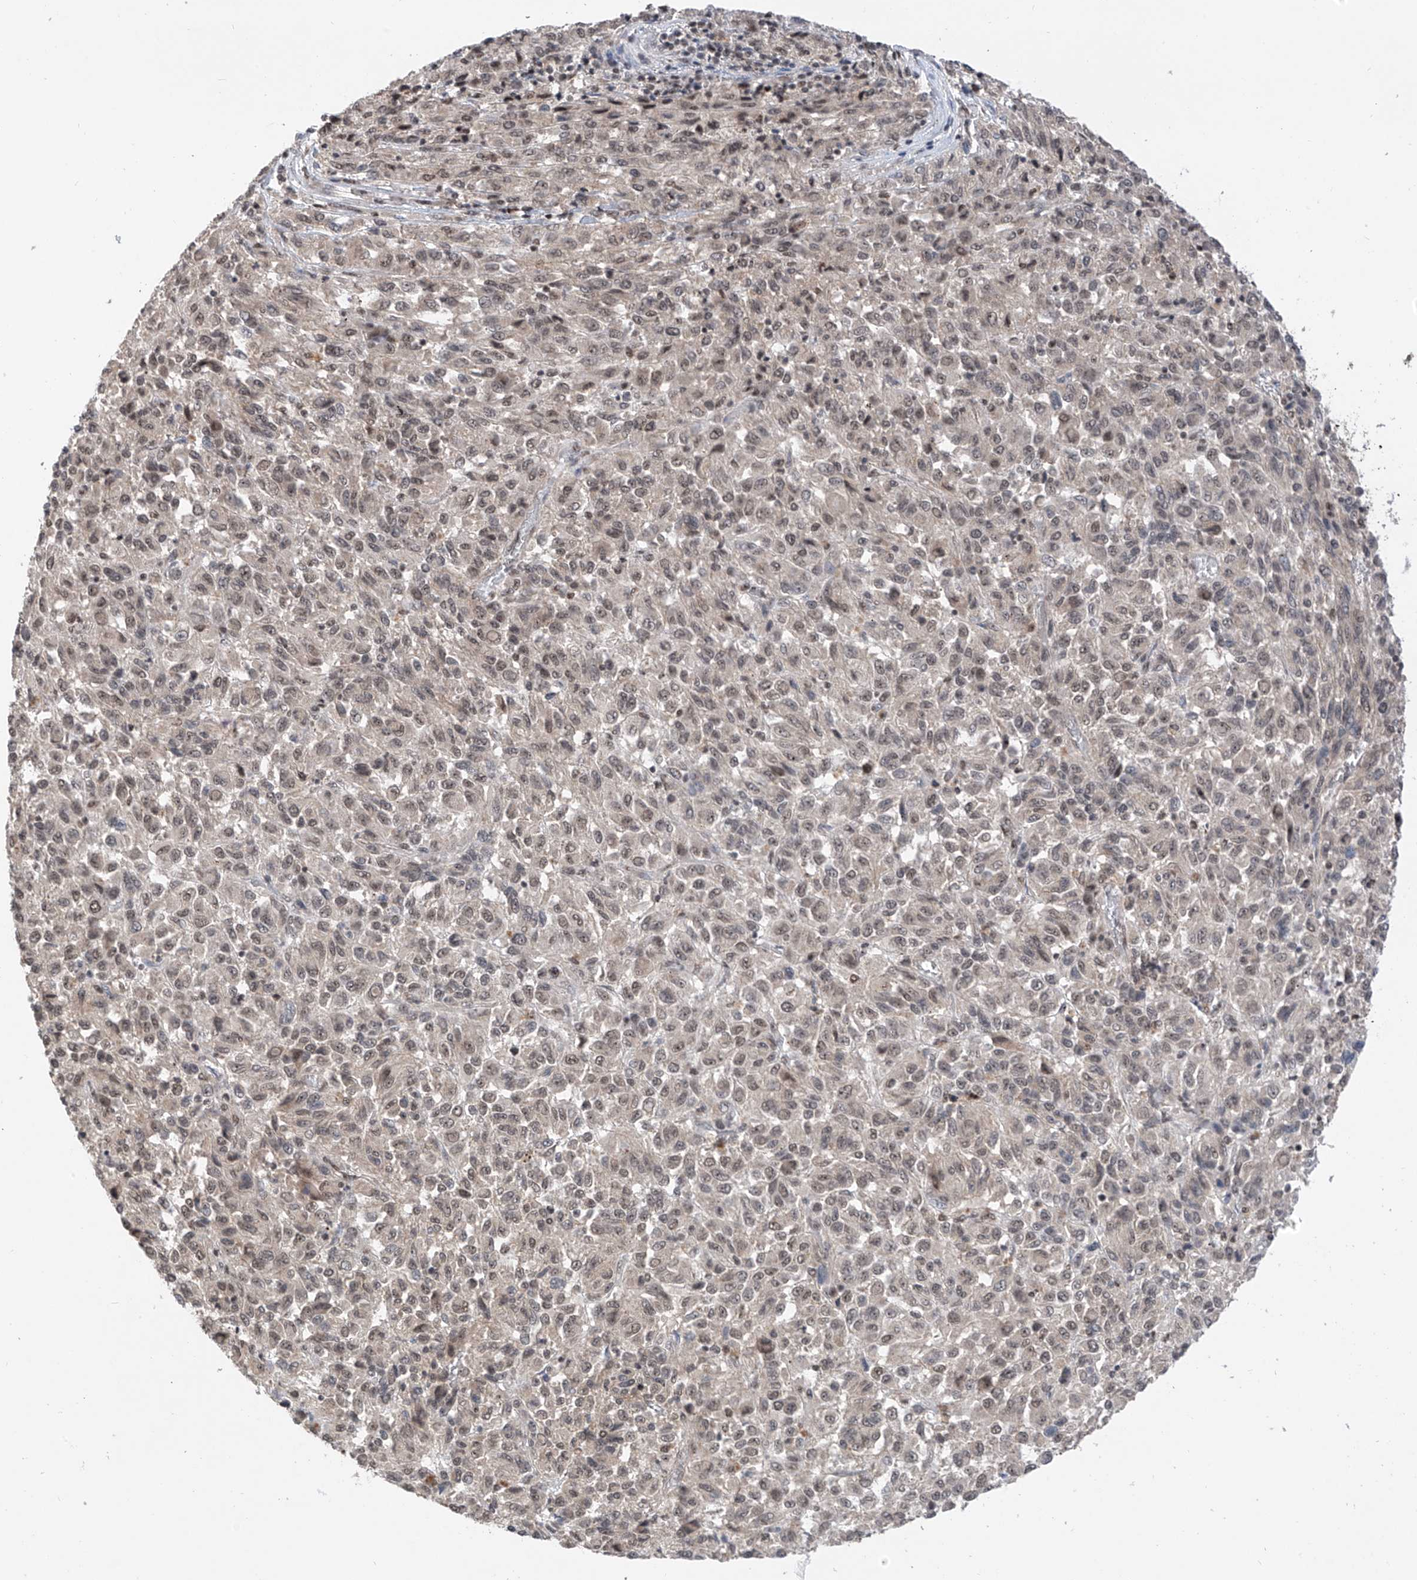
{"staining": {"intensity": "weak", "quantity": ">75%", "location": "nuclear"}, "tissue": "melanoma", "cell_type": "Tumor cells", "image_type": "cancer", "snomed": [{"axis": "morphology", "description": "Malignant melanoma, Metastatic site"}, {"axis": "topography", "description": "Lung"}], "caption": "Melanoma stained with immunohistochemistry (IHC) exhibits weak nuclear positivity in approximately >75% of tumor cells.", "gene": "RPAIN", "patient": {"sex": "male", "age": 64}}